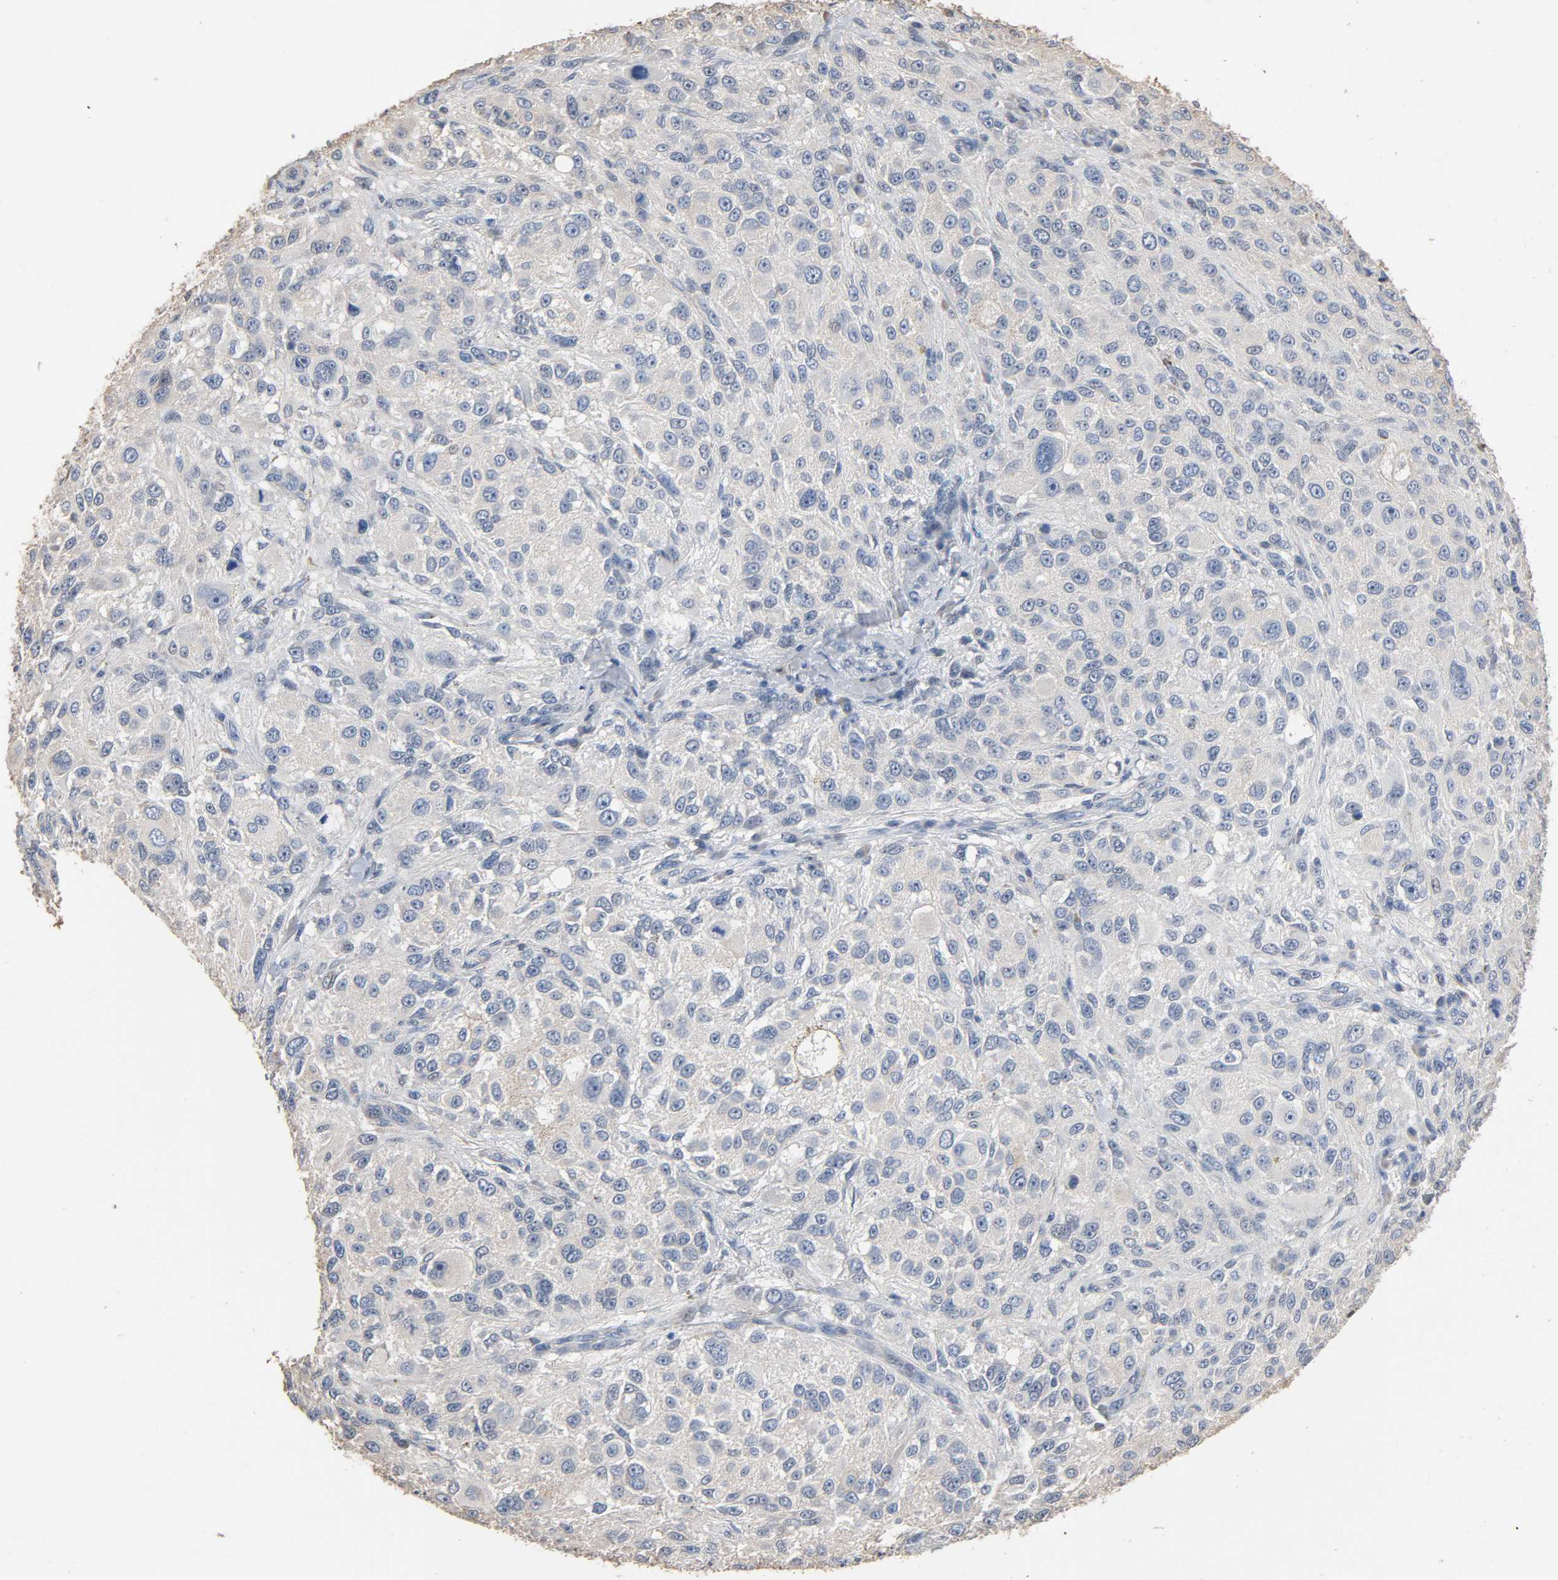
{"staining": {"intensity": "negative", "quantity": "none", "location": "none"}, "tissue": "melanoma", "cell_type": "Tumor cells", "image_type": "cancer", "snomed": [{"axis": "morphology", "description": "Necrosis, NOS"}, {"axis": "morphology", "description": "Malignant melanoma, NOS"}, {"axis": "topography", "description": "Skin"}], "caption": "Protein analysis of melanoma reveals no significant positivity in tumor cells. Brightfield microscopy of immunohistochemistry (IHC) stained with DAB (brown) and hematoxylin (blue), captured at high magnification.", "gene": "SOX6", "patient": {"sex": "female", "age": 87}}